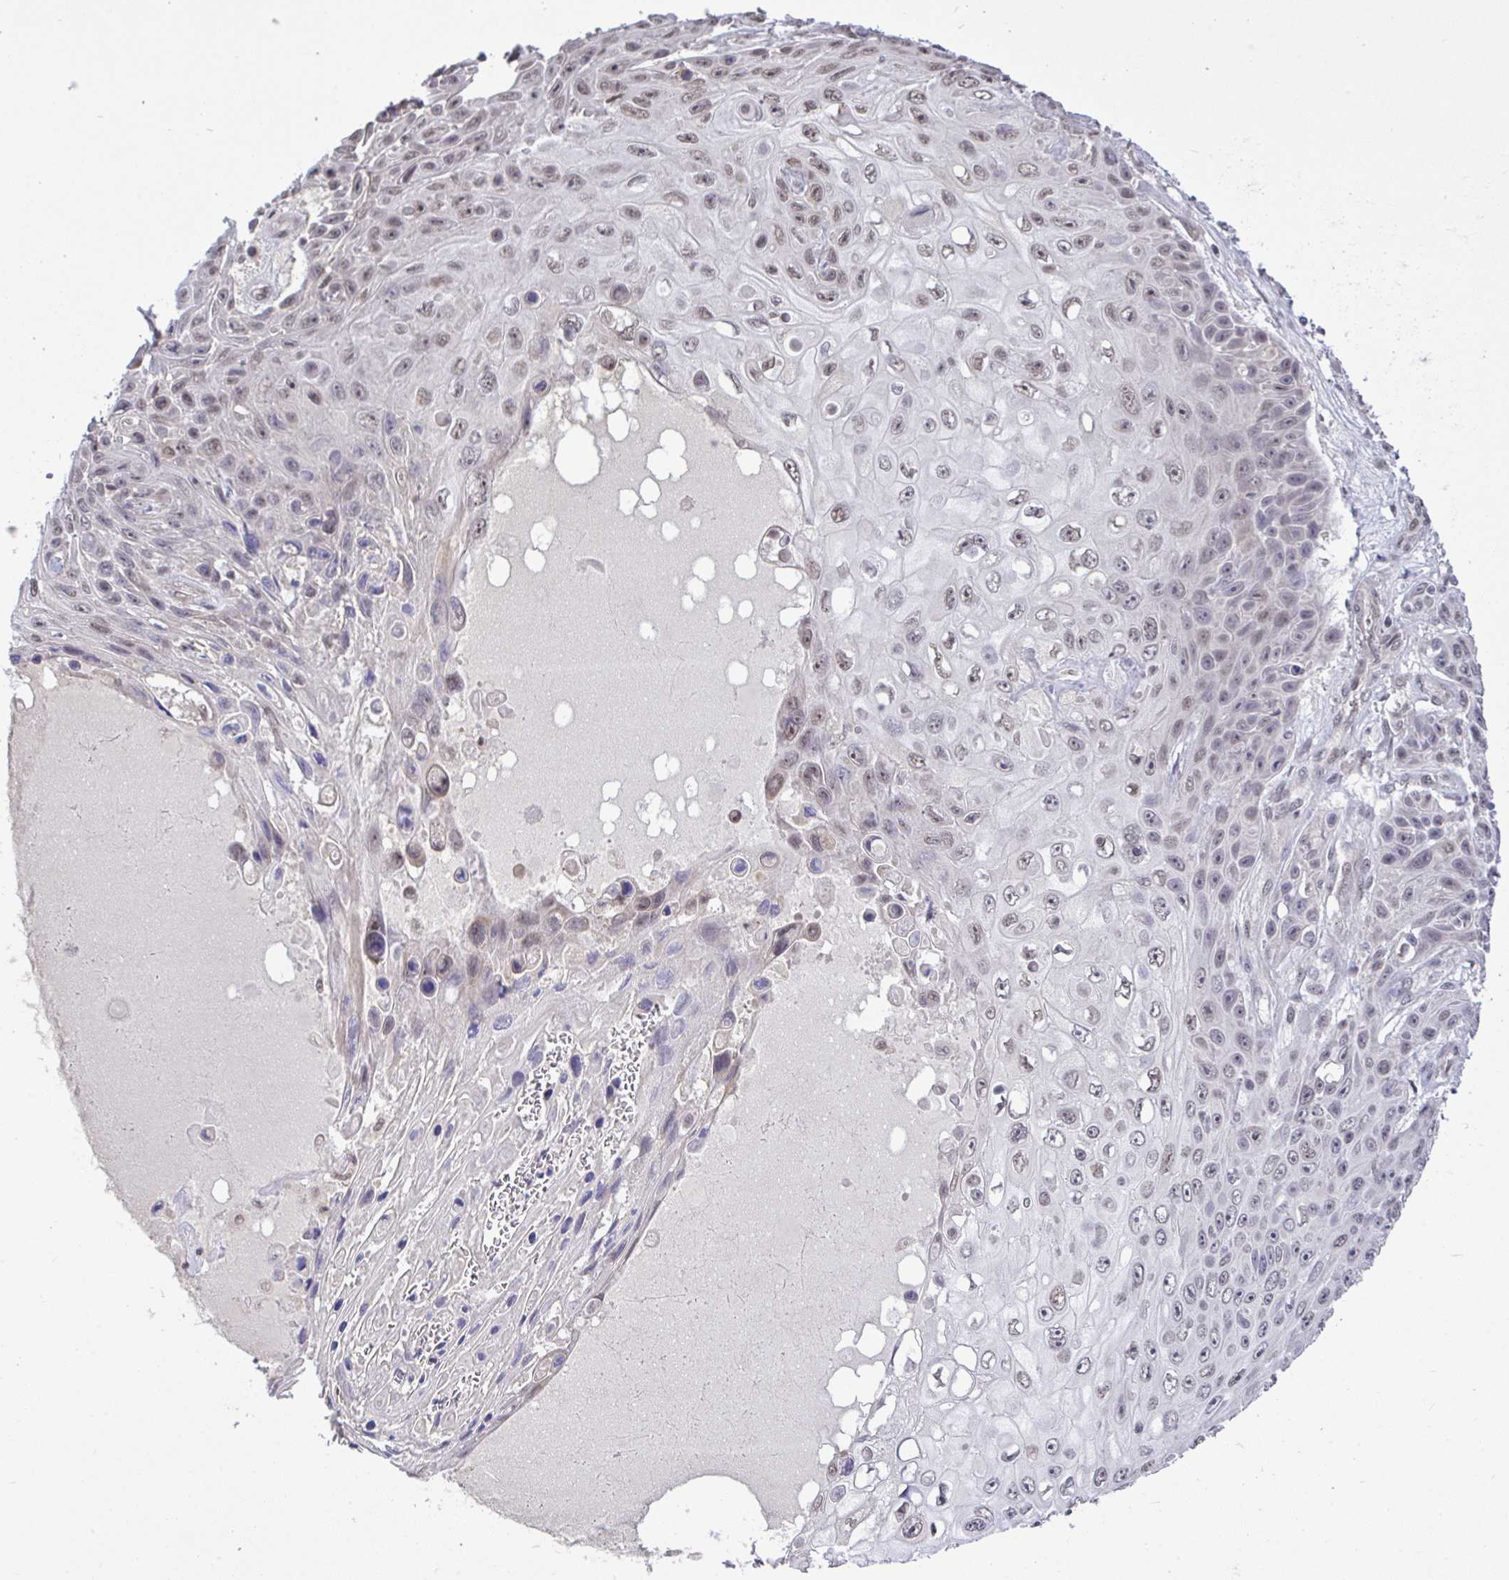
{"staining": {"intensity": "weak", "quantity": "25%-75%", "location": "nuclear"}, "tissue": "skin cancer", "cell_type": "Tumor cells", "image_type": "cancer", "snomed": [{"axis": "morphology", "description": "Squamous cell carcinoma, NOS"}, {"axis": "topography", "description": "Skin"}], "caption": "The photomicrograph demonstrates a brown stain indicating the presence of a protein in the nuclear of tumor cells in skin cancer (squamous cell carcinoma).", "gene": "C9orf64", "patient": {"sex": "male", "age": 82}}